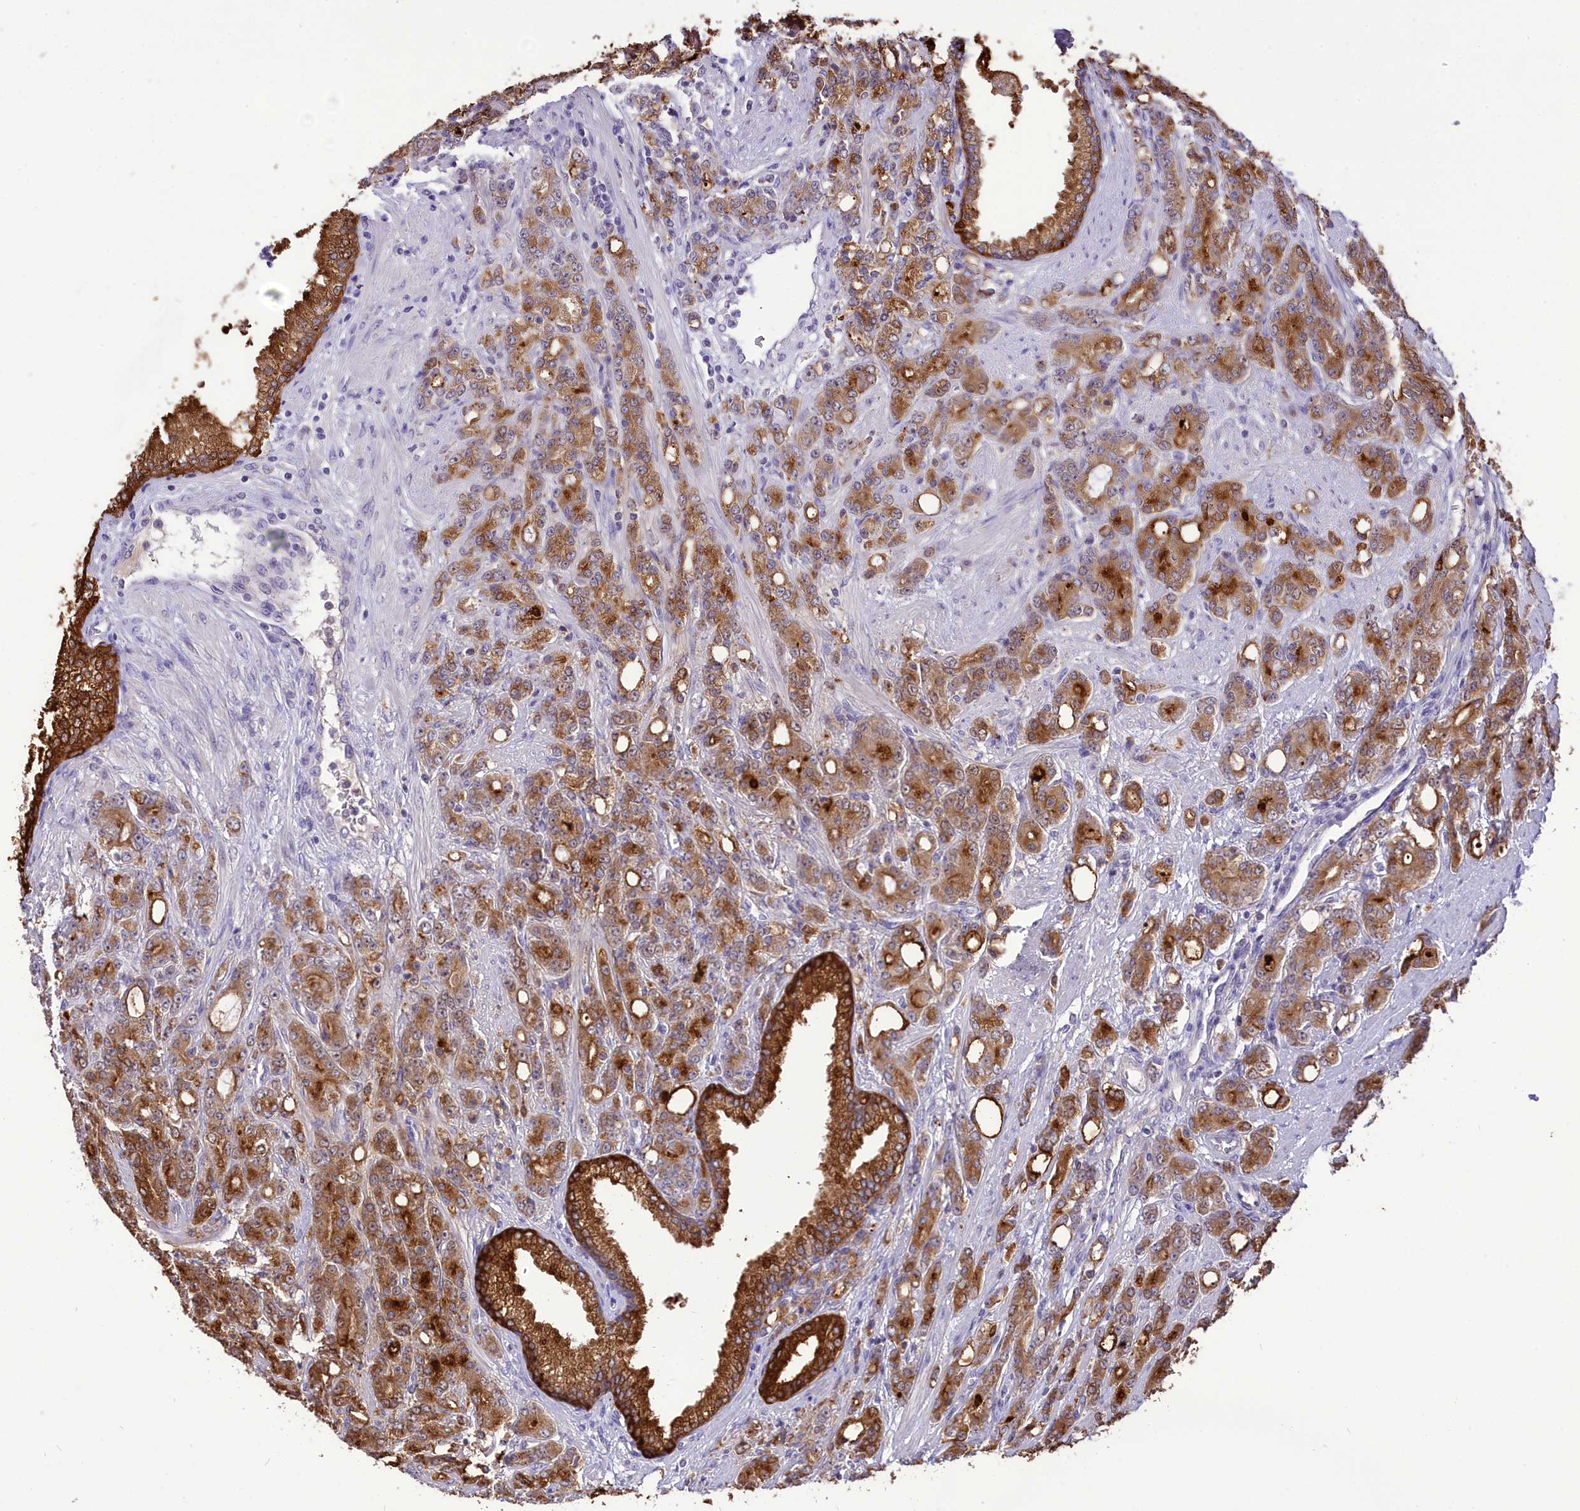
{"staining": {"intensity": "moderate", "quantity": ">75%", "location": "cytoplasmic/membranous"}, "tissue": "prostate cancer", "cell_type": "Tumor cells", "image_type": "cancer", "snomed": [{"axis": "morphology", "description": "Adenocarcinoma, High grade"}, {"axis": "topography", "description": "Prostate"}], "caption": "The histopathology image exhibits immunohistochemical staining of high-grade adenocarcinoma (prostate). There is moderate cytoplasmic/membranous staining is identified in approximately >75% of tumor cells.", "gene": "DCAF16", "patient": {"sex": "male", "age": 62}}